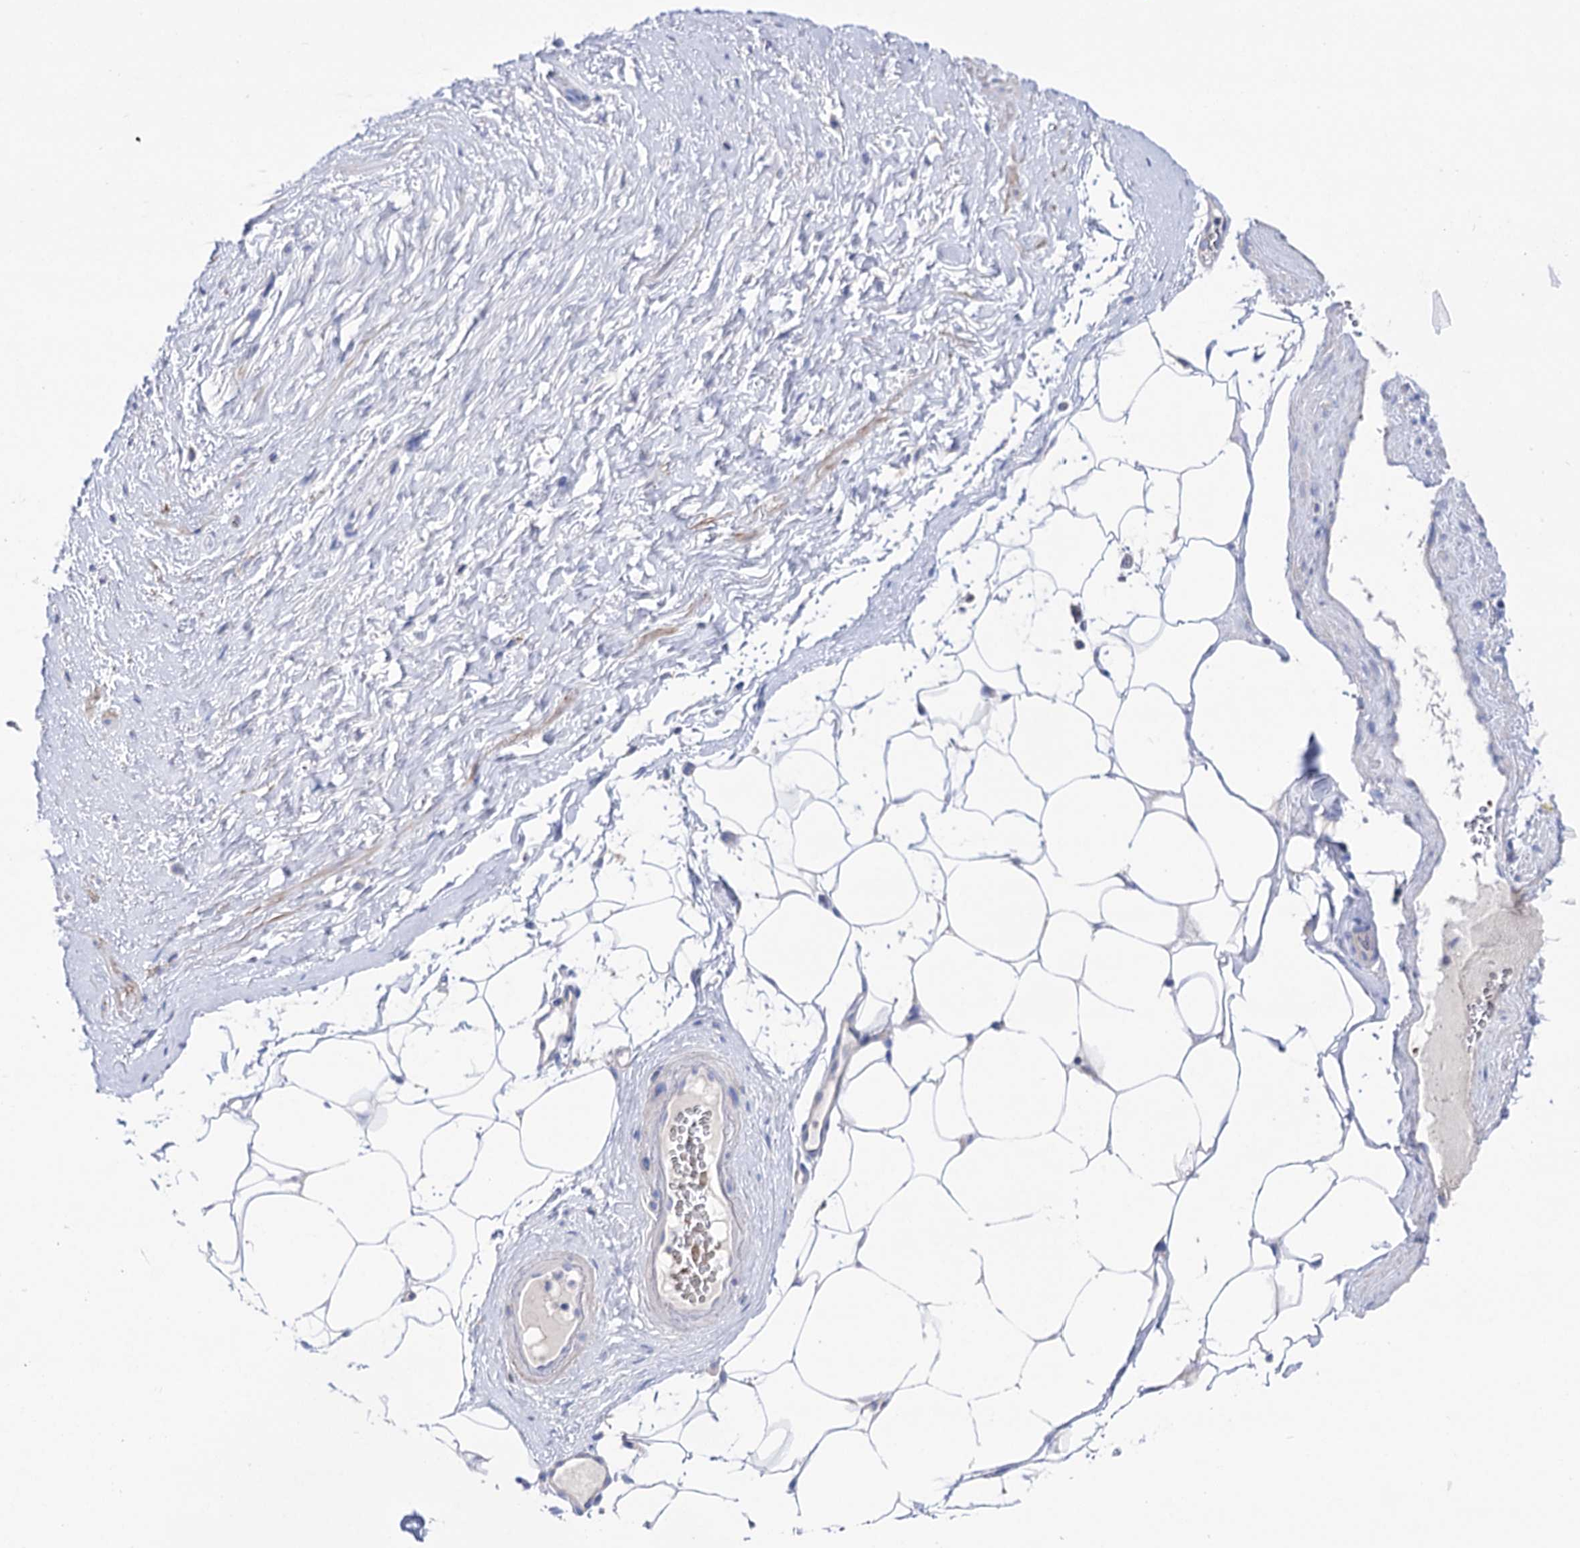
{"staining": {"intensity": "negative", "quantity": "none", "location": "none"}, "tissue": "adipose tissue", "cell_type": "Adipocytes", "image_type": "normal", "snomed": [{"axis": "morphology", "description": "Normal tissue, NOS"}, {"axis": "morphology", "description": "Adenocarcinoma, Low grade"}, {"axis": "topography", "description": "Prostate"}, {"axis": "topography", "description": "Peripheral nerve tissue"}], "caption": "Adipose tissue was stained to show a protein in brown. There is no significant expression in adipocytes. (Stains: DAB immunohistochemistry with hematoxylin counter stain, Microscopy: brightfield microscopy at high magnification).", "gene": "YARS2", "patient": {"sex": "male", "age": 63}}